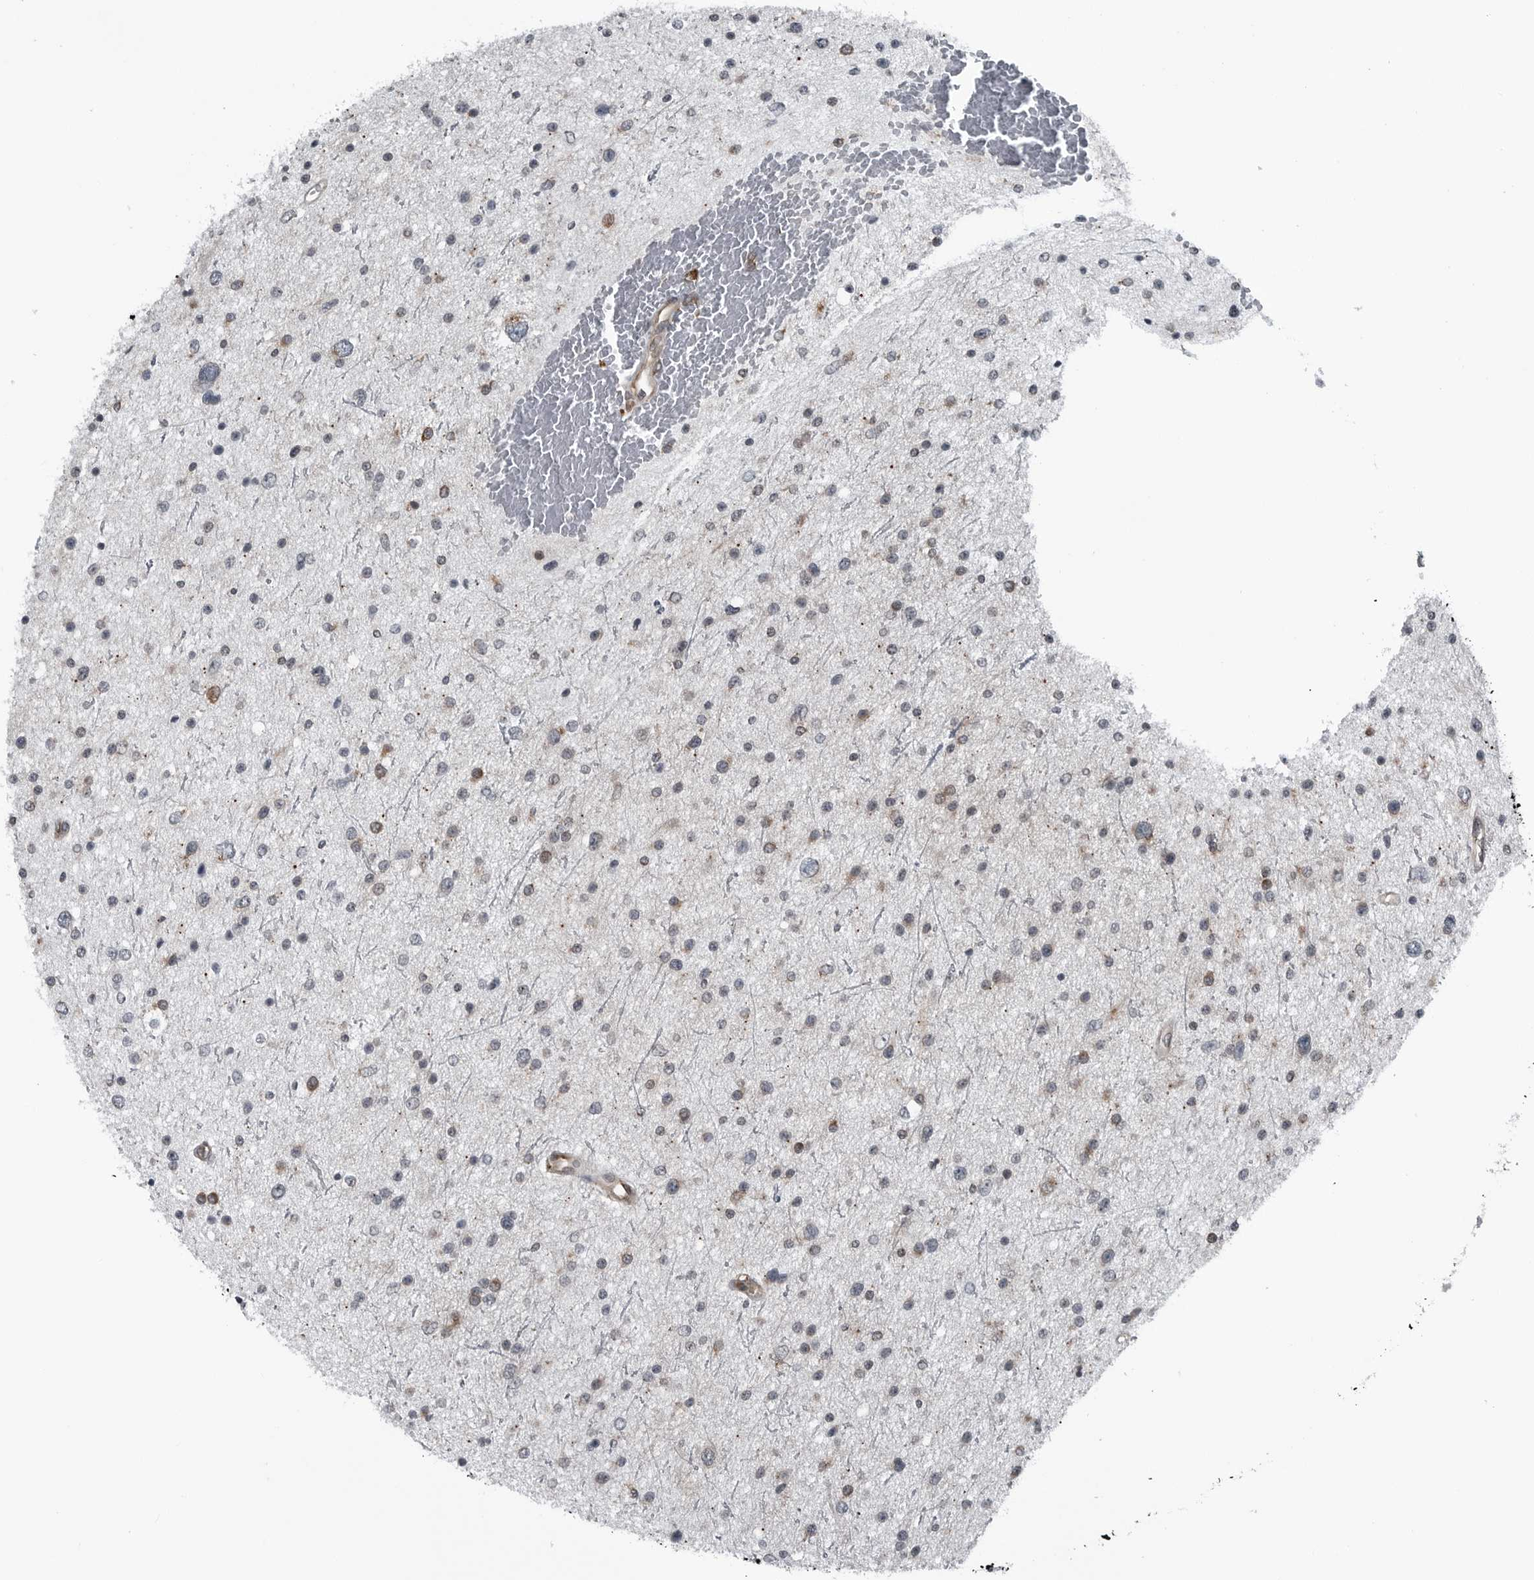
{"staining": {"intensity": "moderate", "quantity": "<25%", "location": "cytoplasmic/membranous"}, "tissue": "glioma", "cell_type": "Tumor cells", "image_type": "cancer", "snomed": [{"axis": "morphology", "description": "Glioma, malignant, Low grade"}, {"axis": "topography", "description": "Brain"}], "caption": "IHC of low-grade glioma (malignant) shows low levels of moderate cytoplasmic/membranous positivity in approximately <25% of tumor cells.", "gene": "CEP85", "patient": {"sex": "female", "age": 37}}